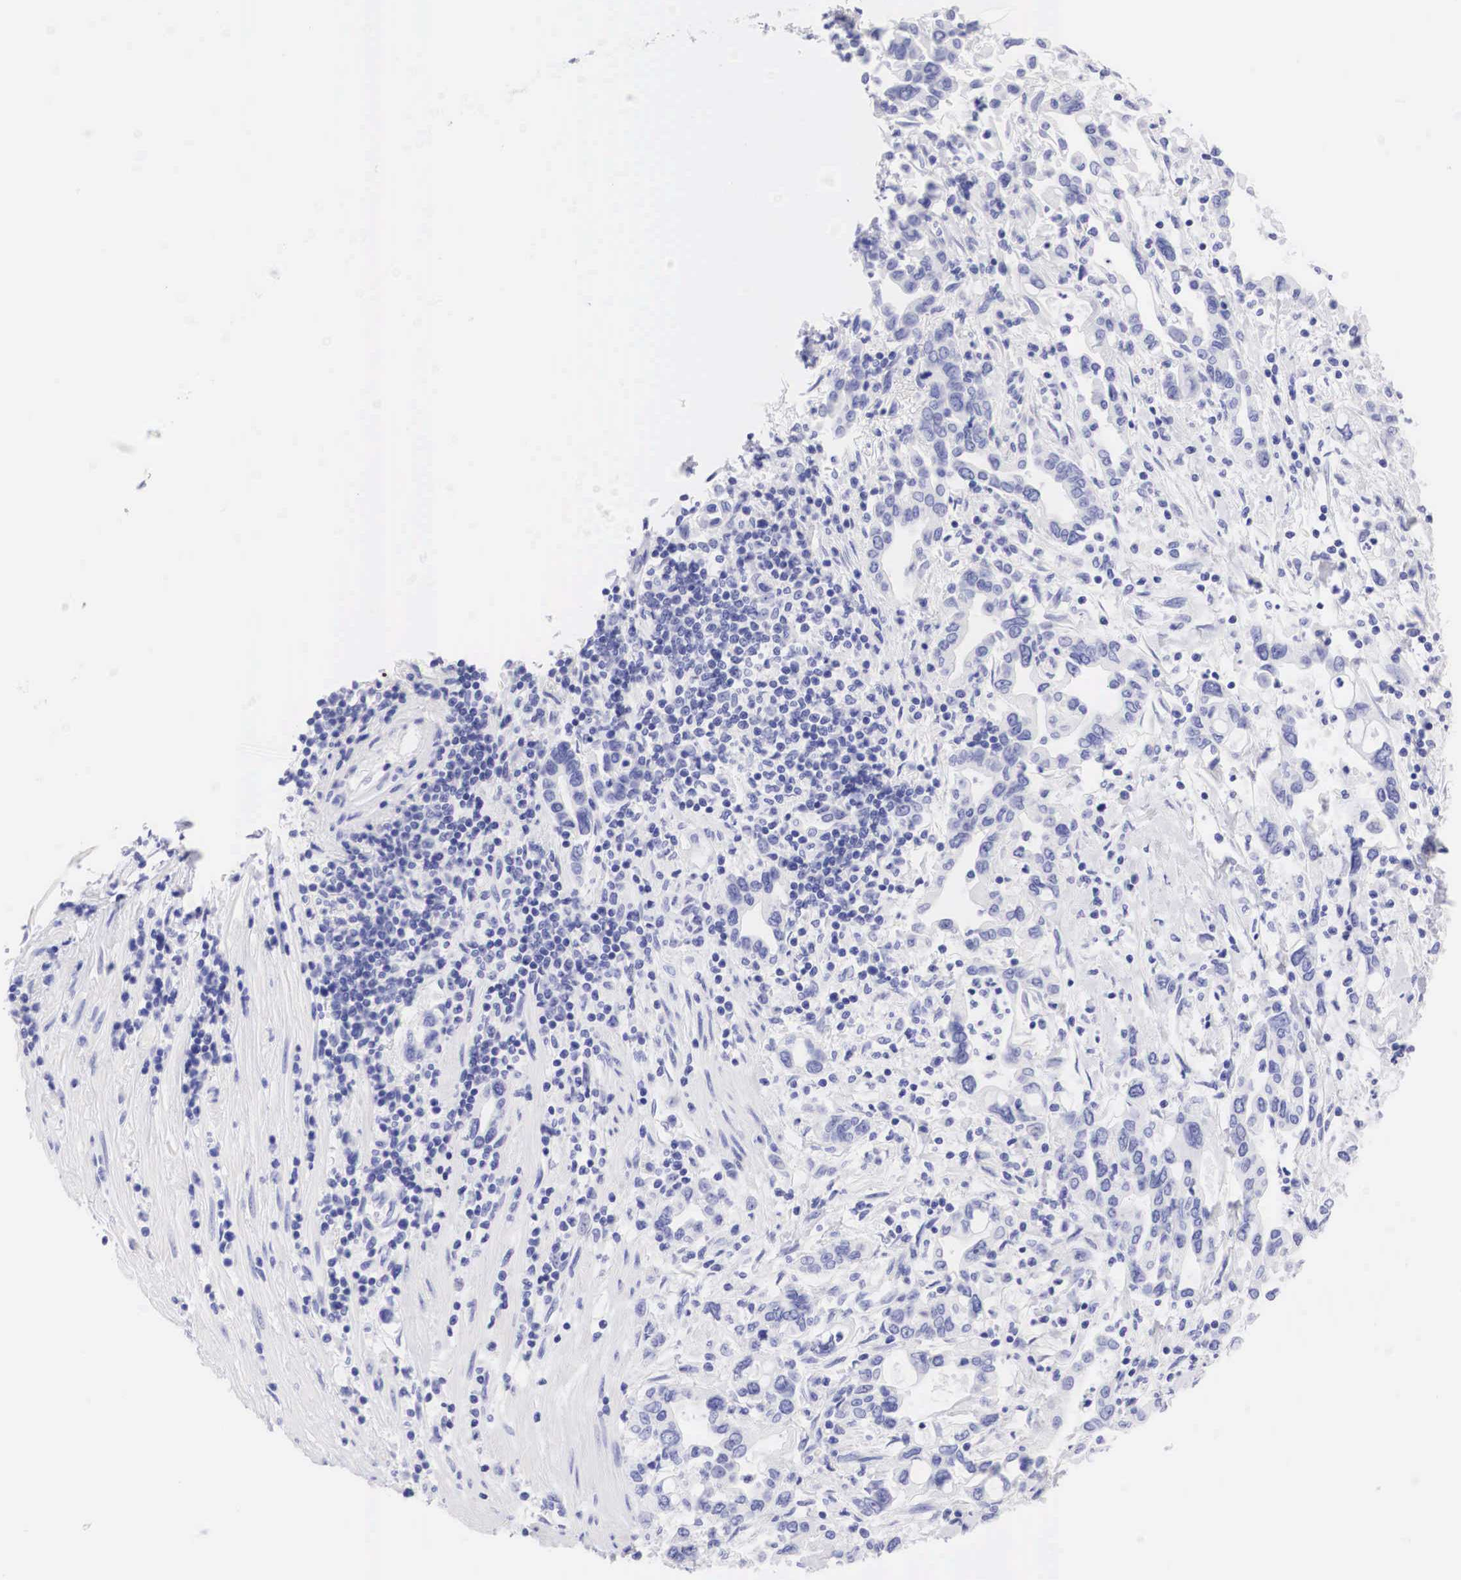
{"staining": {"intensity": "negative", "quantity": "none", "location": "none"}, "tissue": "pancreatic cancer", "cell_type": "Tumor cells", "image_type": "cancer", "snomed": [{"axis": "morphology", "description": "Adenocarcinoma, NOS"}, {"axis": "topography", "description": "Pancreas"}], "caption": "This is an IHC micrograph of human pancreatic cancer (adenocarcinoma). There is no positivity in tumor cells.", "gene": "TYR", "patient": {"sex": "female", "age": 57}}